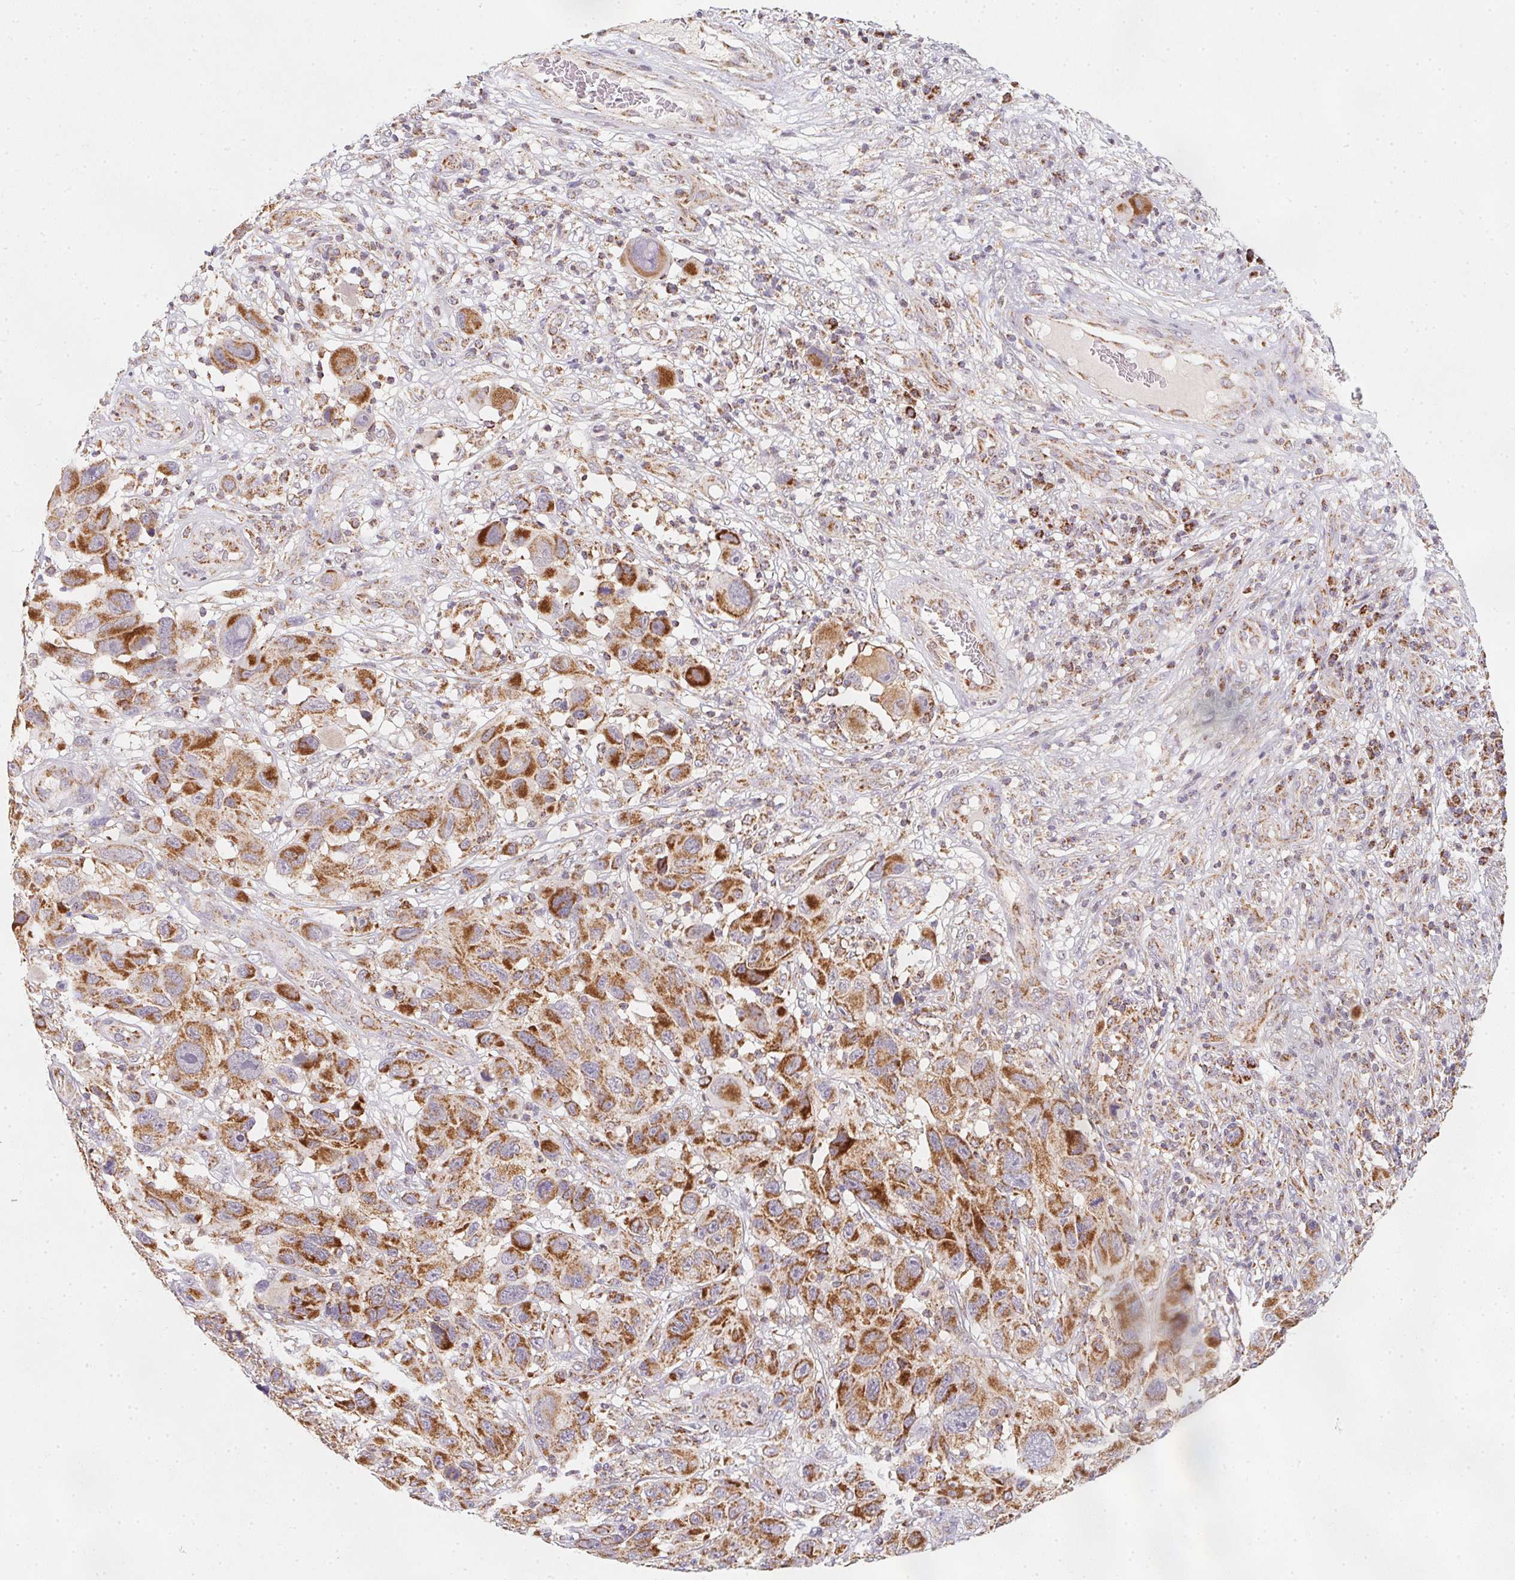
{"staining": {"intensity": "moderate", "quantity": ">75%", "location": "cytoplasmic/membranous"}, "tissue": "melanoma", "cell_type": "Tumor cells", "image_type": "cancer", "snomed": [{"axis": "morphology", "description": "Malignant melanoma, NOS"}, {"axis": "topography", "description": "Skin"}], "caption": "Tumor cells show medium levels of moderate cytoplasmic/membranous positivity in about >75% of cells in malignant melanoma.", "gene": "NDUFS6", "patient": {"sex": "male", "age": 53}}